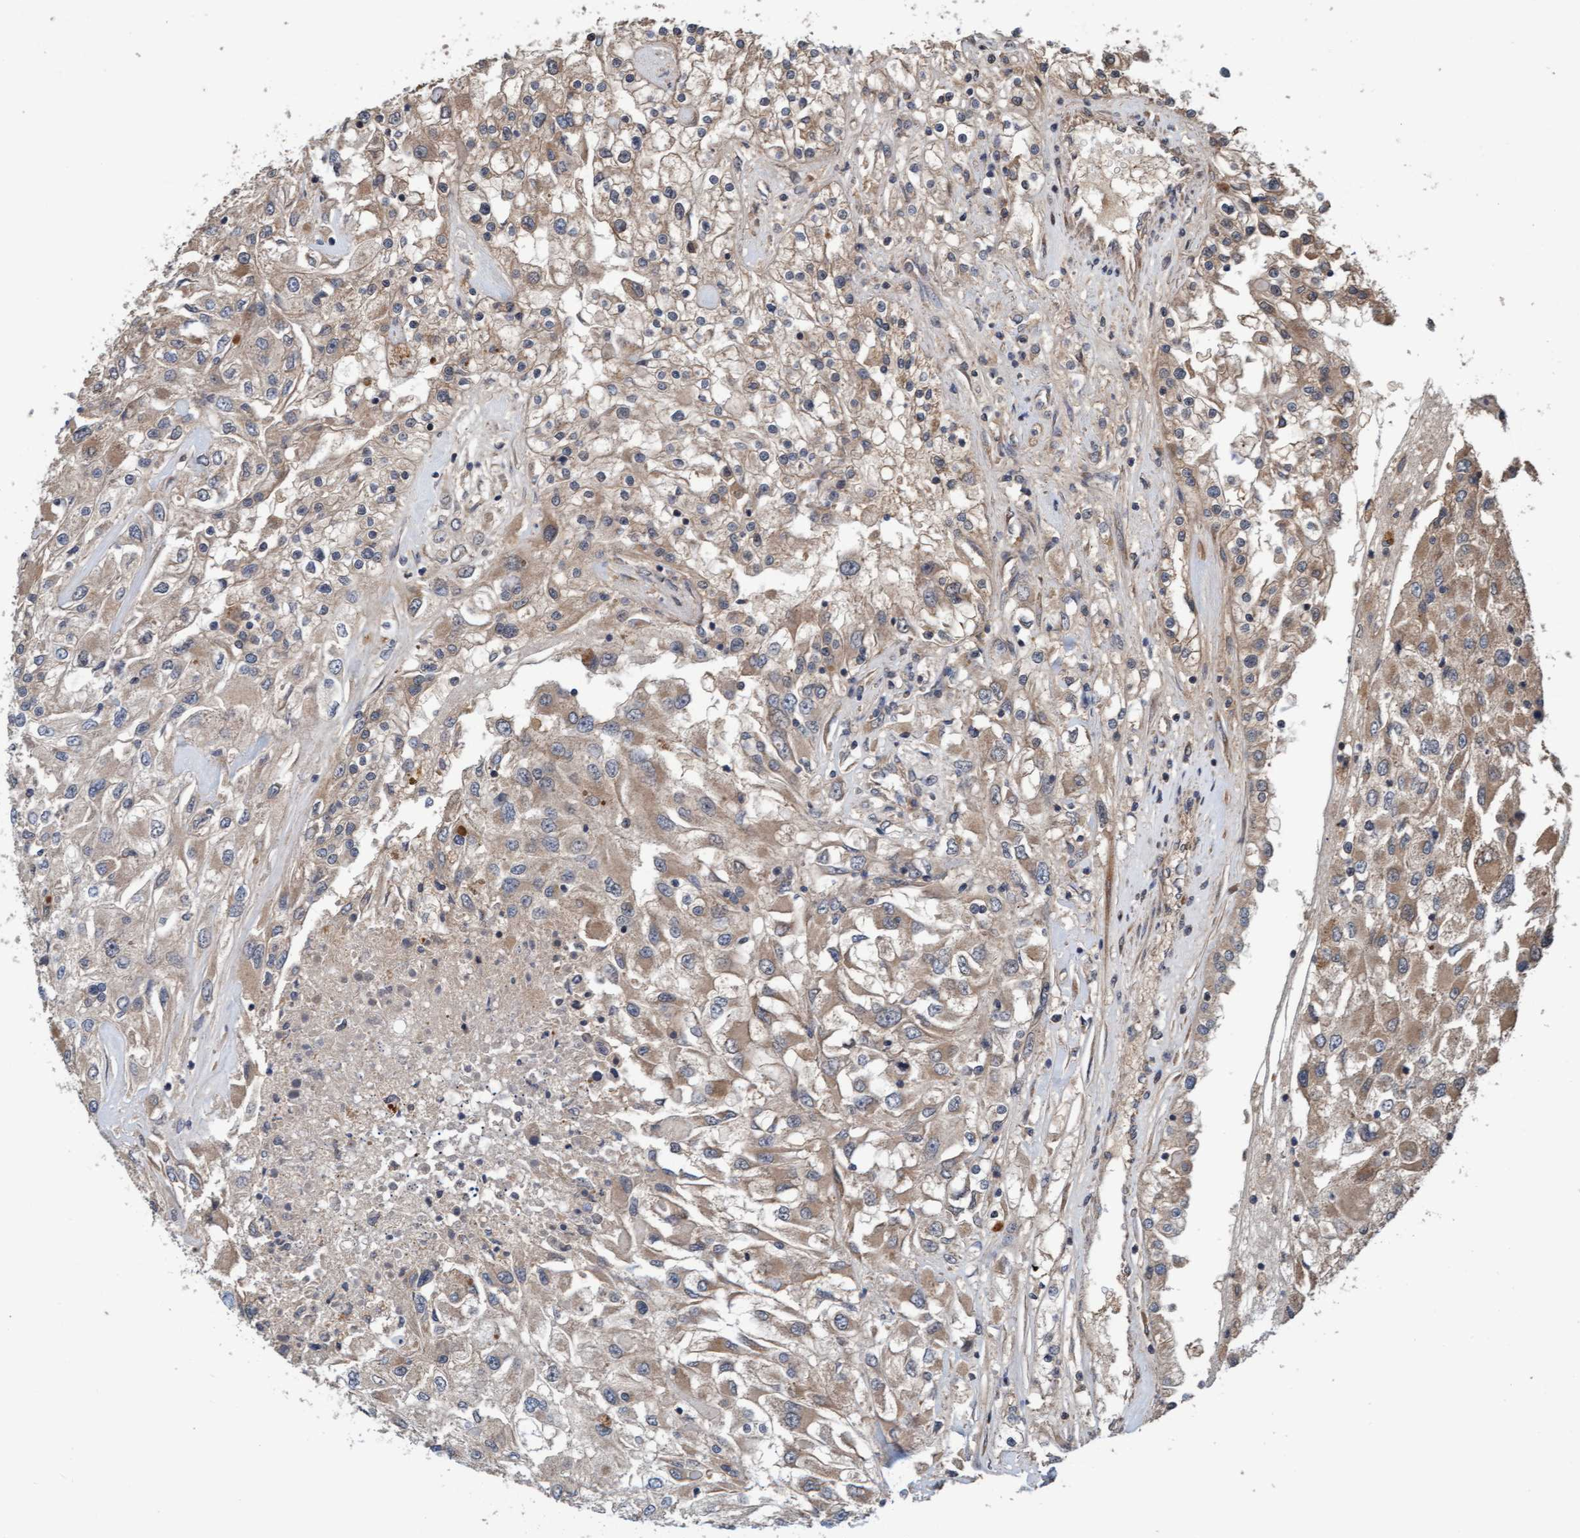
{"staining": {"intensity": "weak", "quantity": ">75%", "location": "cytoplasmic/membranous"}, "tissue": "renal cancer", "cell_type": "Tumor cells", "image_type": "cancer", "snomed": [{"axis": "morphology", "description": "Adenocarcinoma, NOS"}, {"axis": "topography", "description": "Kidney"}], "caption": "Immunohistochemistry photomicrograph of human renal cancer (adenocarcinoma) stained for a protein (brown), which demonstrates low levels of weak cytoplasmic/membranous expression in approximately >75% of tumor cells.", "gene": "MLXIP", "patient": {"sex": "female", "age": 52}}